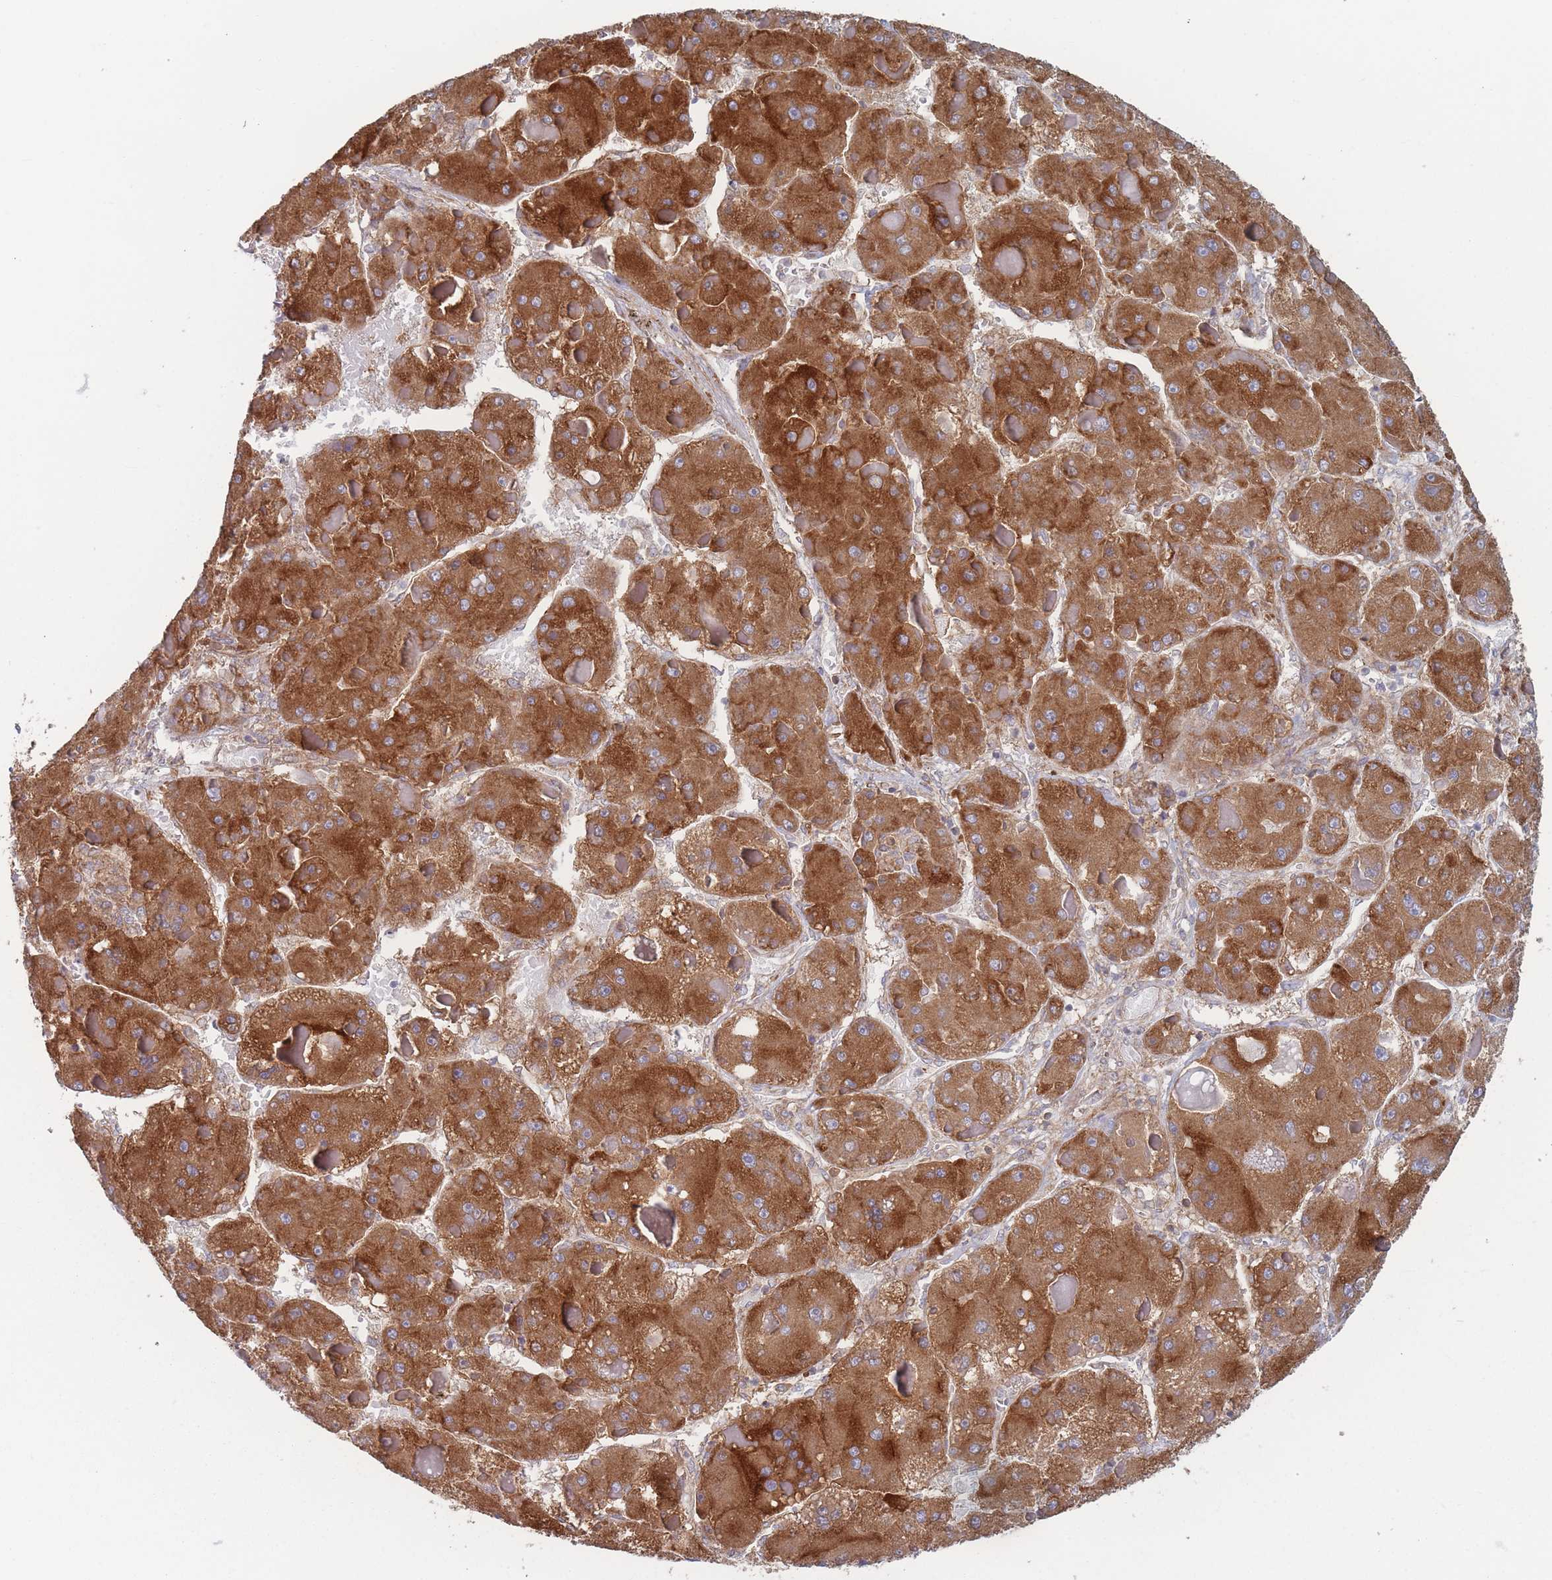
{"staining": {"intensity": "strong", "quantity": ">75%", "location": "cytoplasmic/membranous"}, "tissue": "liver cancer", "cell_type": "Tumor cells", "image_type": "cancer", "snomed": [{"axis": "morphology", "description": "Carcinoma, Hepatocellular, NOS"}, {"axis": "topography", "description": "Liver"}], "caption": "Brown immunohistochemical staining in human liver cancer reveals strong cytoplasmic/membranous expression in about >75% of tumor cells.", "gene": "KDSR", "patient": {"sex": "female", "age": 73}}